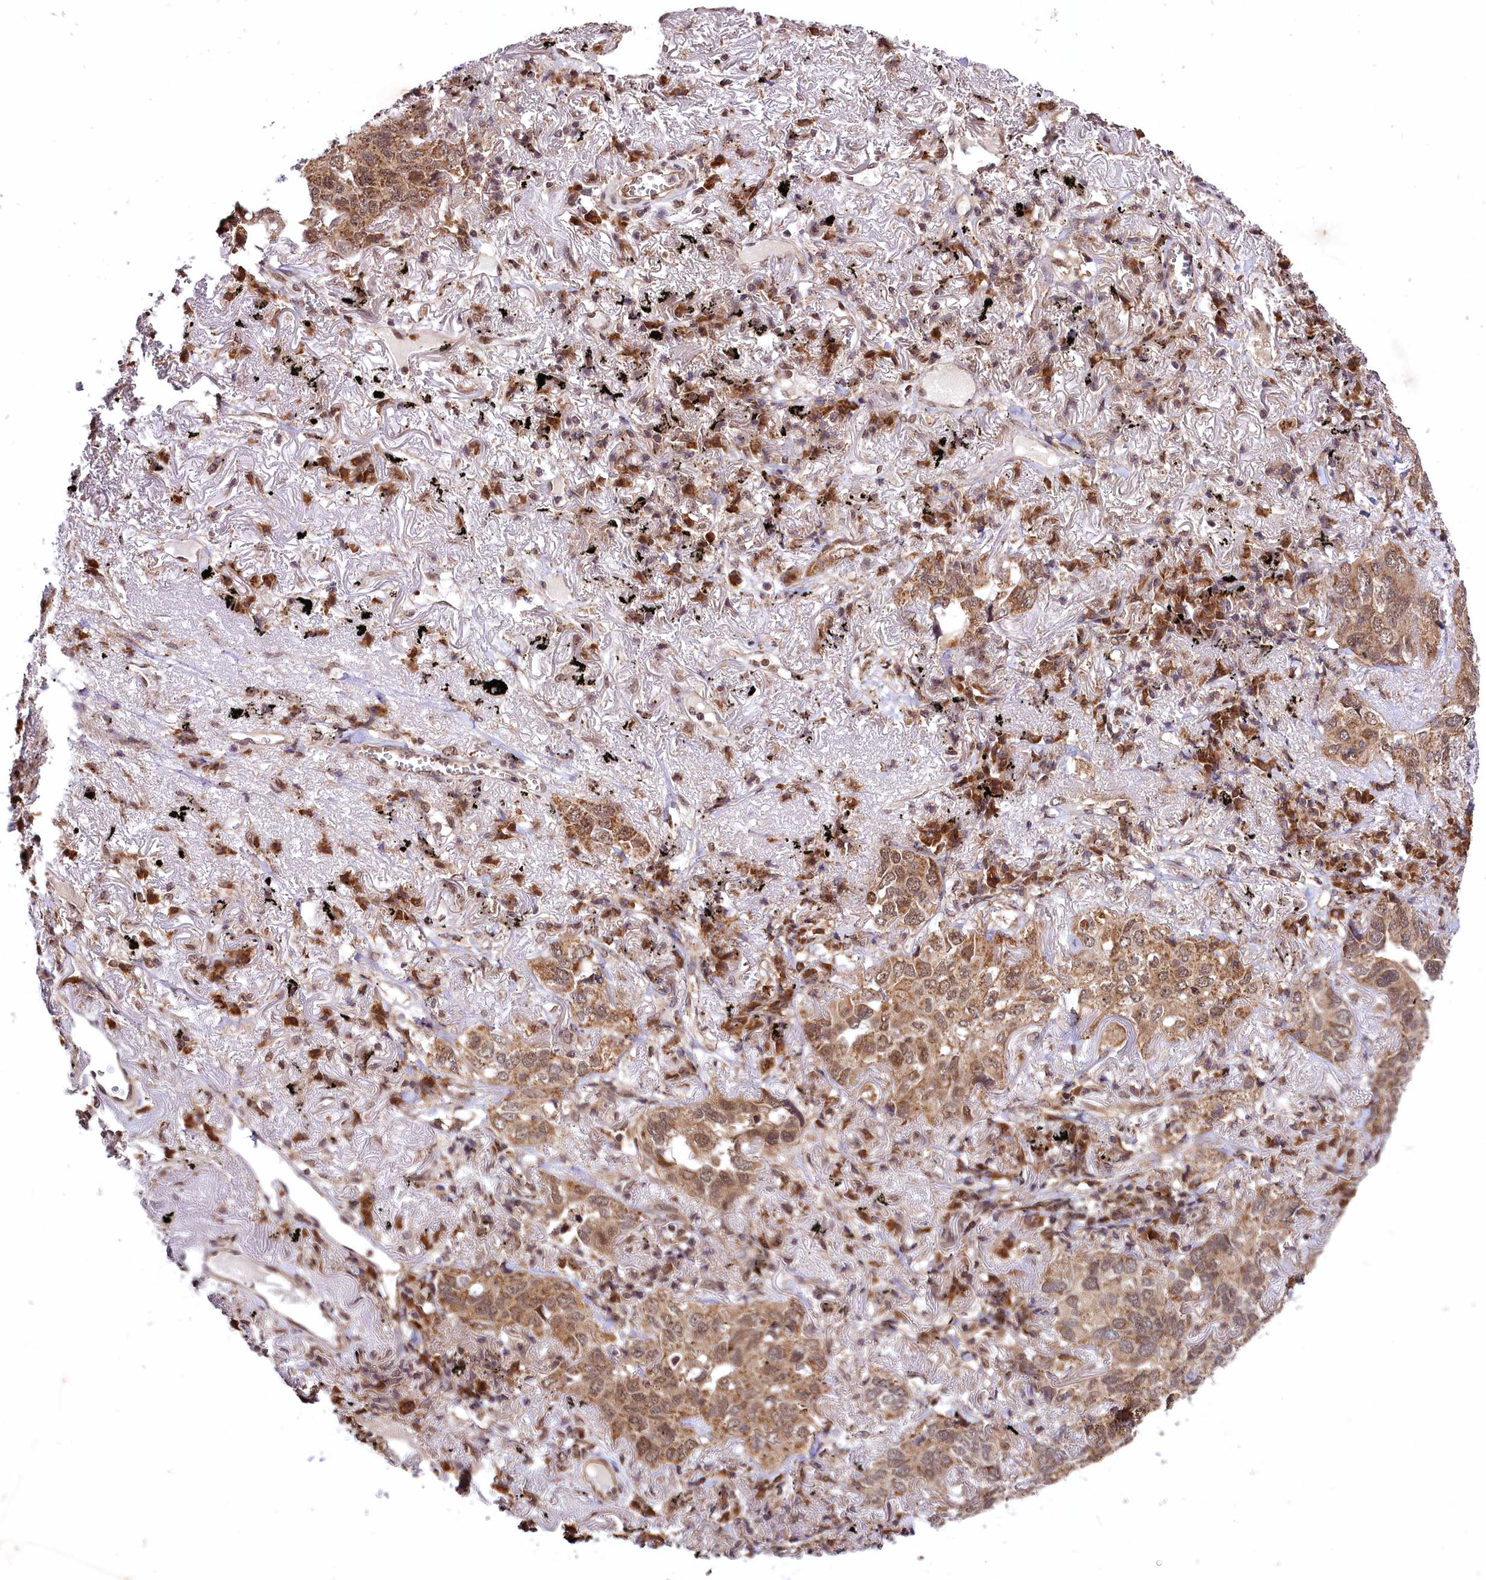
{"staining": {"intensity": "moderate", "quantity": ">75%", "location": "cytoplasmic/membranous,nuclear"}, "tissue": "lung cancer", "cell_type": "Tumor cells", "image_type": "cancer", "snomed": [{"axis": "morphology", "description": "Adenocarcinoma, NOS"}, {"axis": "topography", "description": "Lung"}], "caption": "DAB (3,3'-diaminobenzidine) immunohistochemical staining of human lung cancer (adenocarcinoma) displays moderate cytoplasmic/membranous and nuclear protein expression in about >75% of tumor cells.", "gene": "UBE3A", "patient": {"sex": "male", "age": 65}}